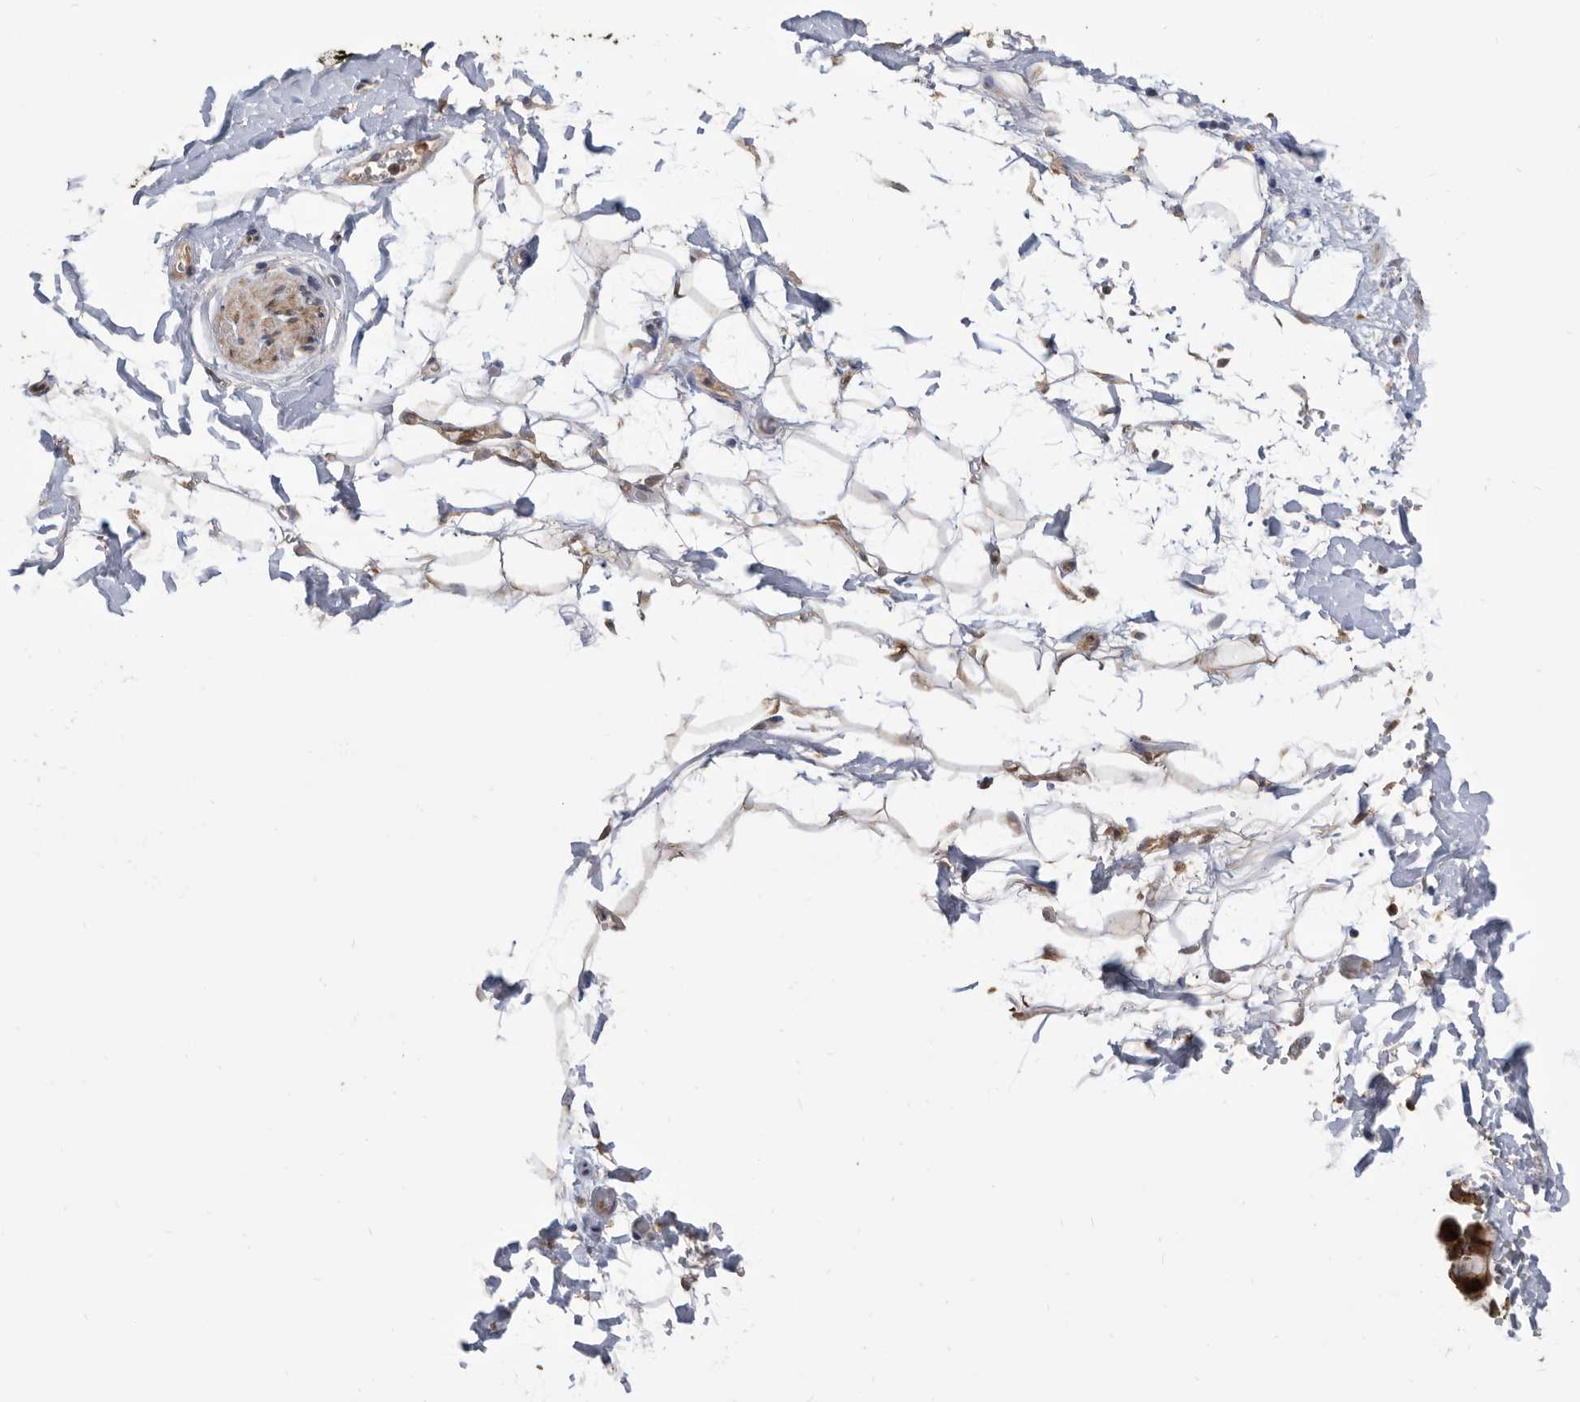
{"staining": {"intensity": "moderate", "quantity": ">75%", "location": "cytoplasmic/membranous"}, "tissue": "adipose tissue", "cell_type": "Adipocytes", "image_type": "normal", "snomed": [{"axis": "morphology", "description": "Normal tissue, NOS"}, {"axis": "morphology", "description": "Adenocarcinoma, NOS"}, {"axis": "topography", "description": "Pancreas"}, {"axis": "topography", "description": "Peripheral nerve tissue"}], "caption": "Immunohistochemistry (IHC) image of benign adipose tissue stained for a protein (brown), which exhibits medium levels of moderate cytoplasmic/membranous expression in about >75% of adipocytes.", "gene": "CRISPLD2", "patient": {"sex": "male", "age": 59}}